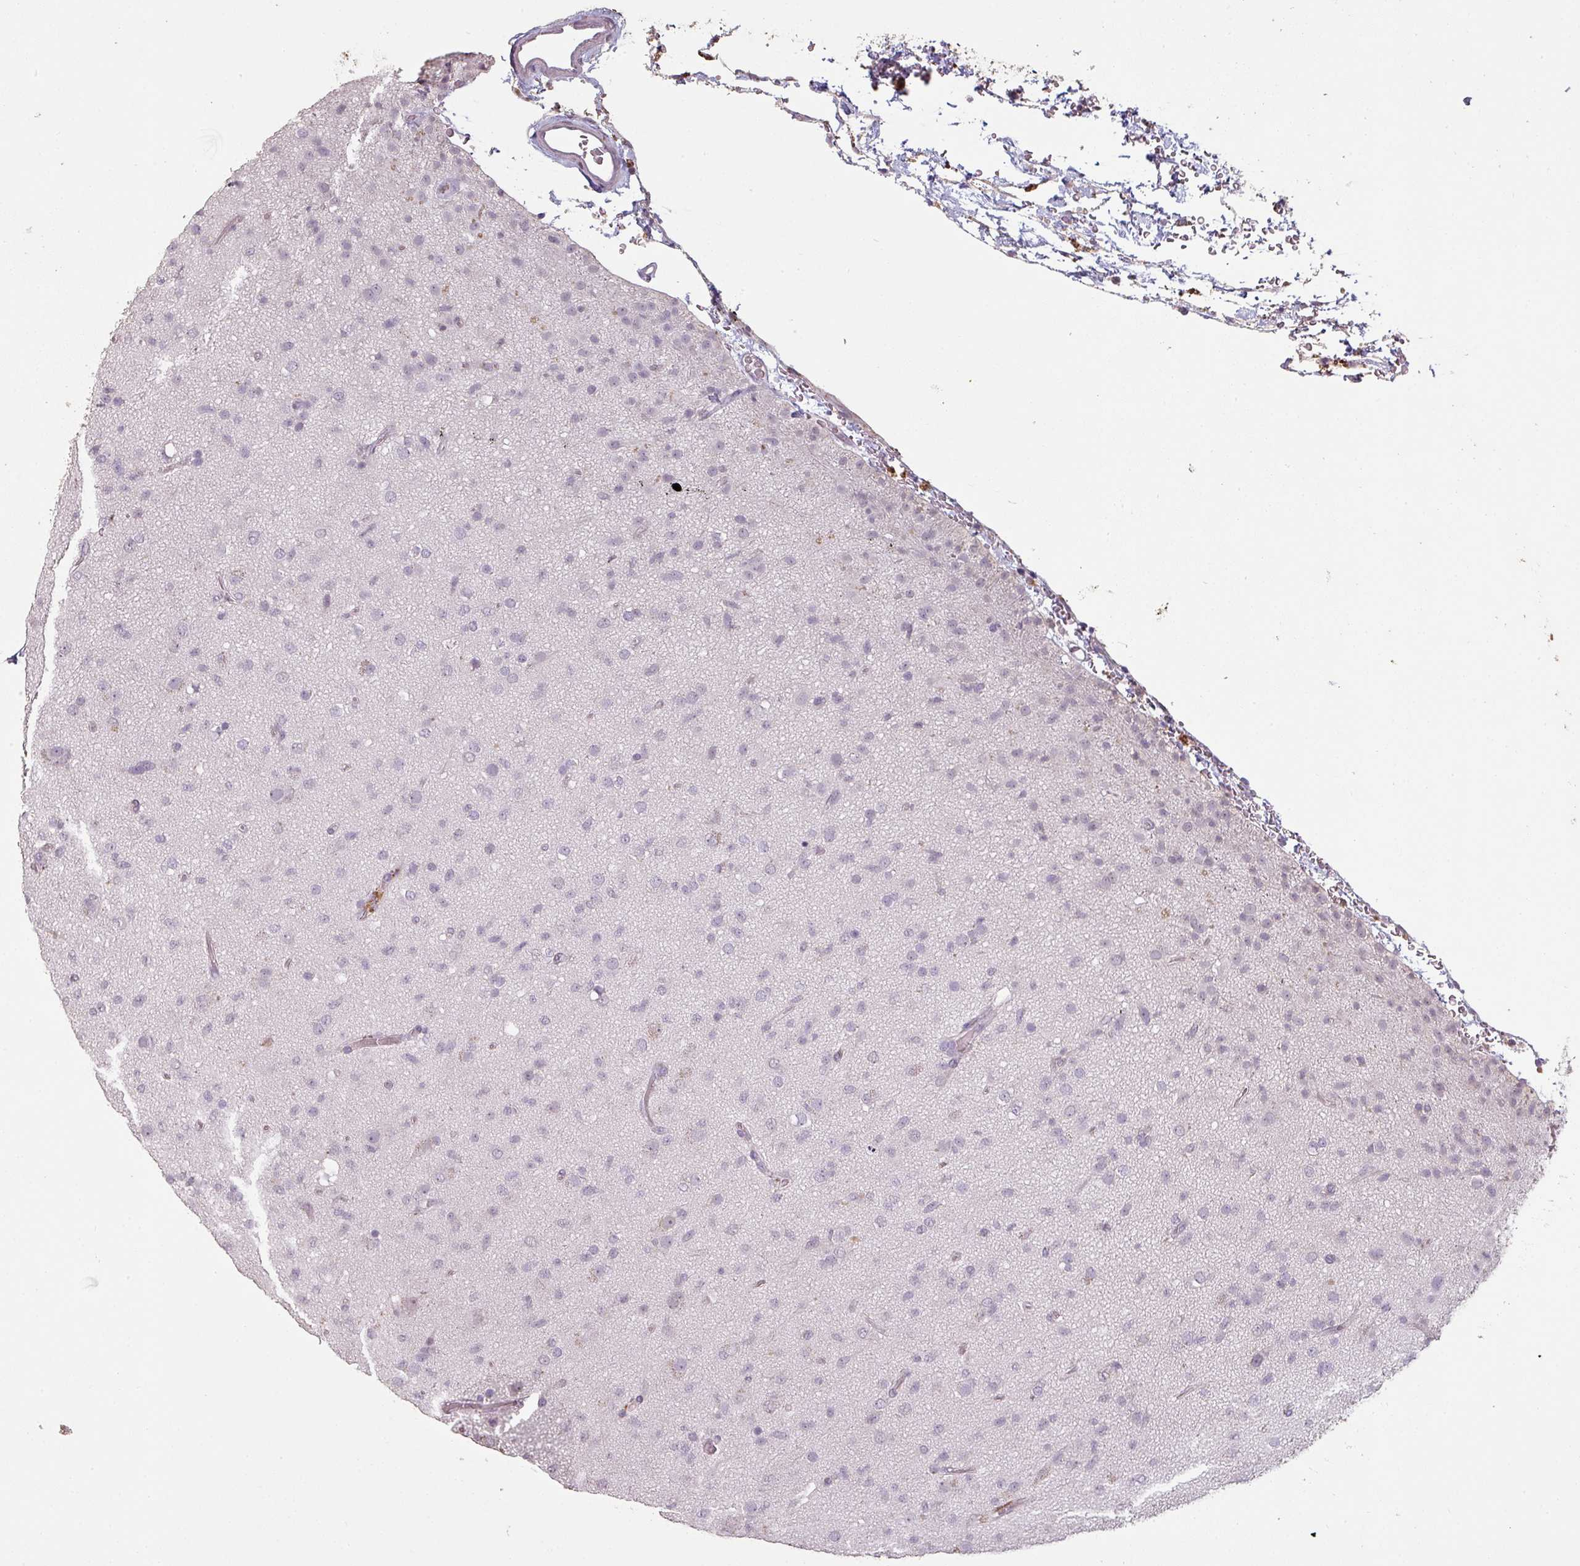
{"staining": {"intensity": "negative", "quantity": "none", "location": "none"}, "tissue": "glioma", "cell_type": "Tumor cells", "image_type": "cancer", "snomed": [{"axis": "morphology", "description": "Glioma, malignant, Low grade"}, {"axis": "topography", "description": "Brain"}], "caption": "Immunohistochemistry (IHC) of glioma reveals no expression in tumor cells. Brightfield microscopy of immunohistochemistry stained with DAB (brown) and hematoxylin (blue), captured at high magnification.", "gene": "LYPLA1", "patient": {"sex": "male", "age": 65}}